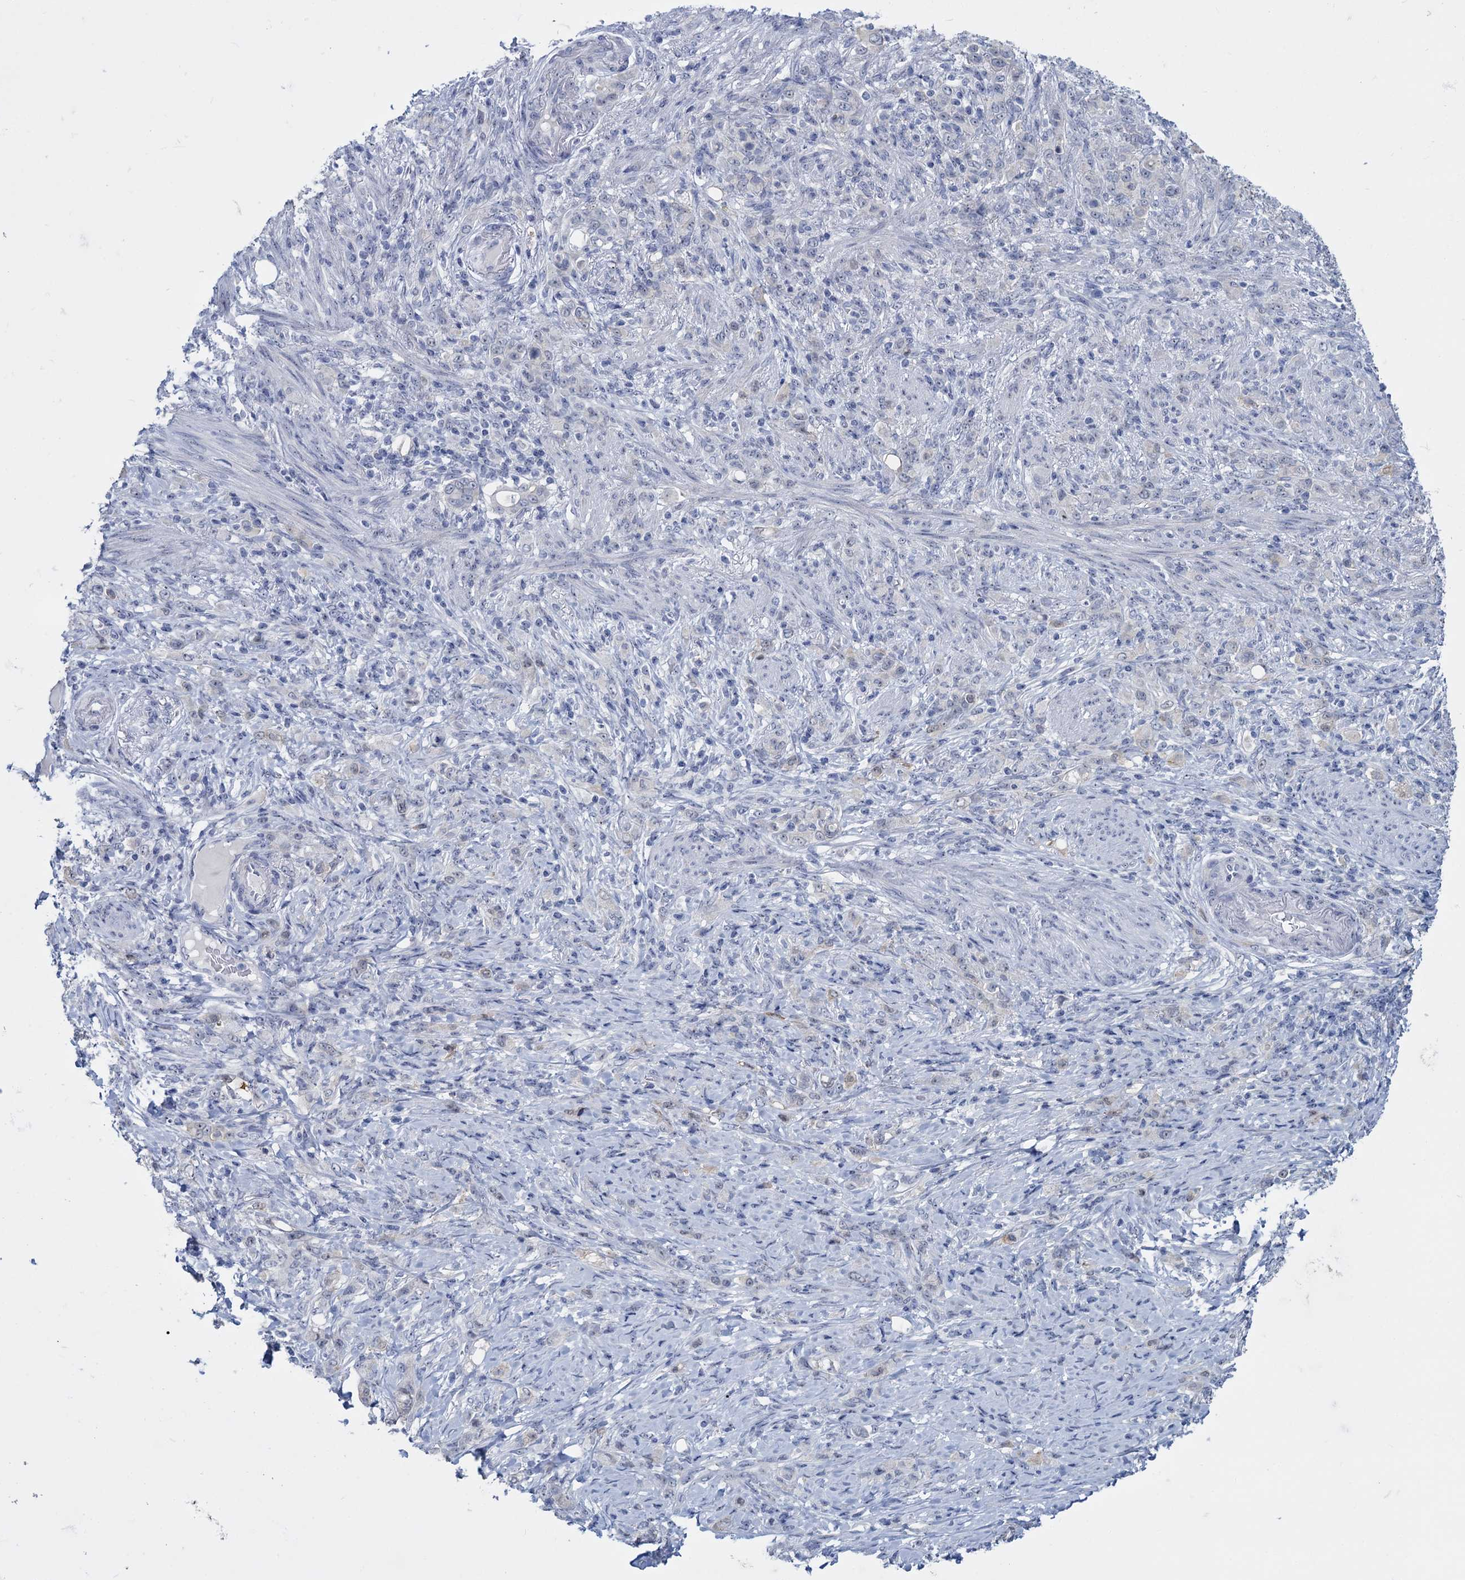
{"staining": {"intensity": "negative", "quantity": "none", "location": "none"}, "tissue": "stomach cancer", "cell_type": "Tumor cells", "image_type": "cancer", "snomed": [{"axis": "morphology", "description": "Adenocarcinoma, NOS"}, {"axis": "topography", "description": "Stomach"}], "caption": "Tumor cells show no significant positivity in stomach cancer.", "gene": "SFN", "patient": {"sex": "female", "age": 79}}